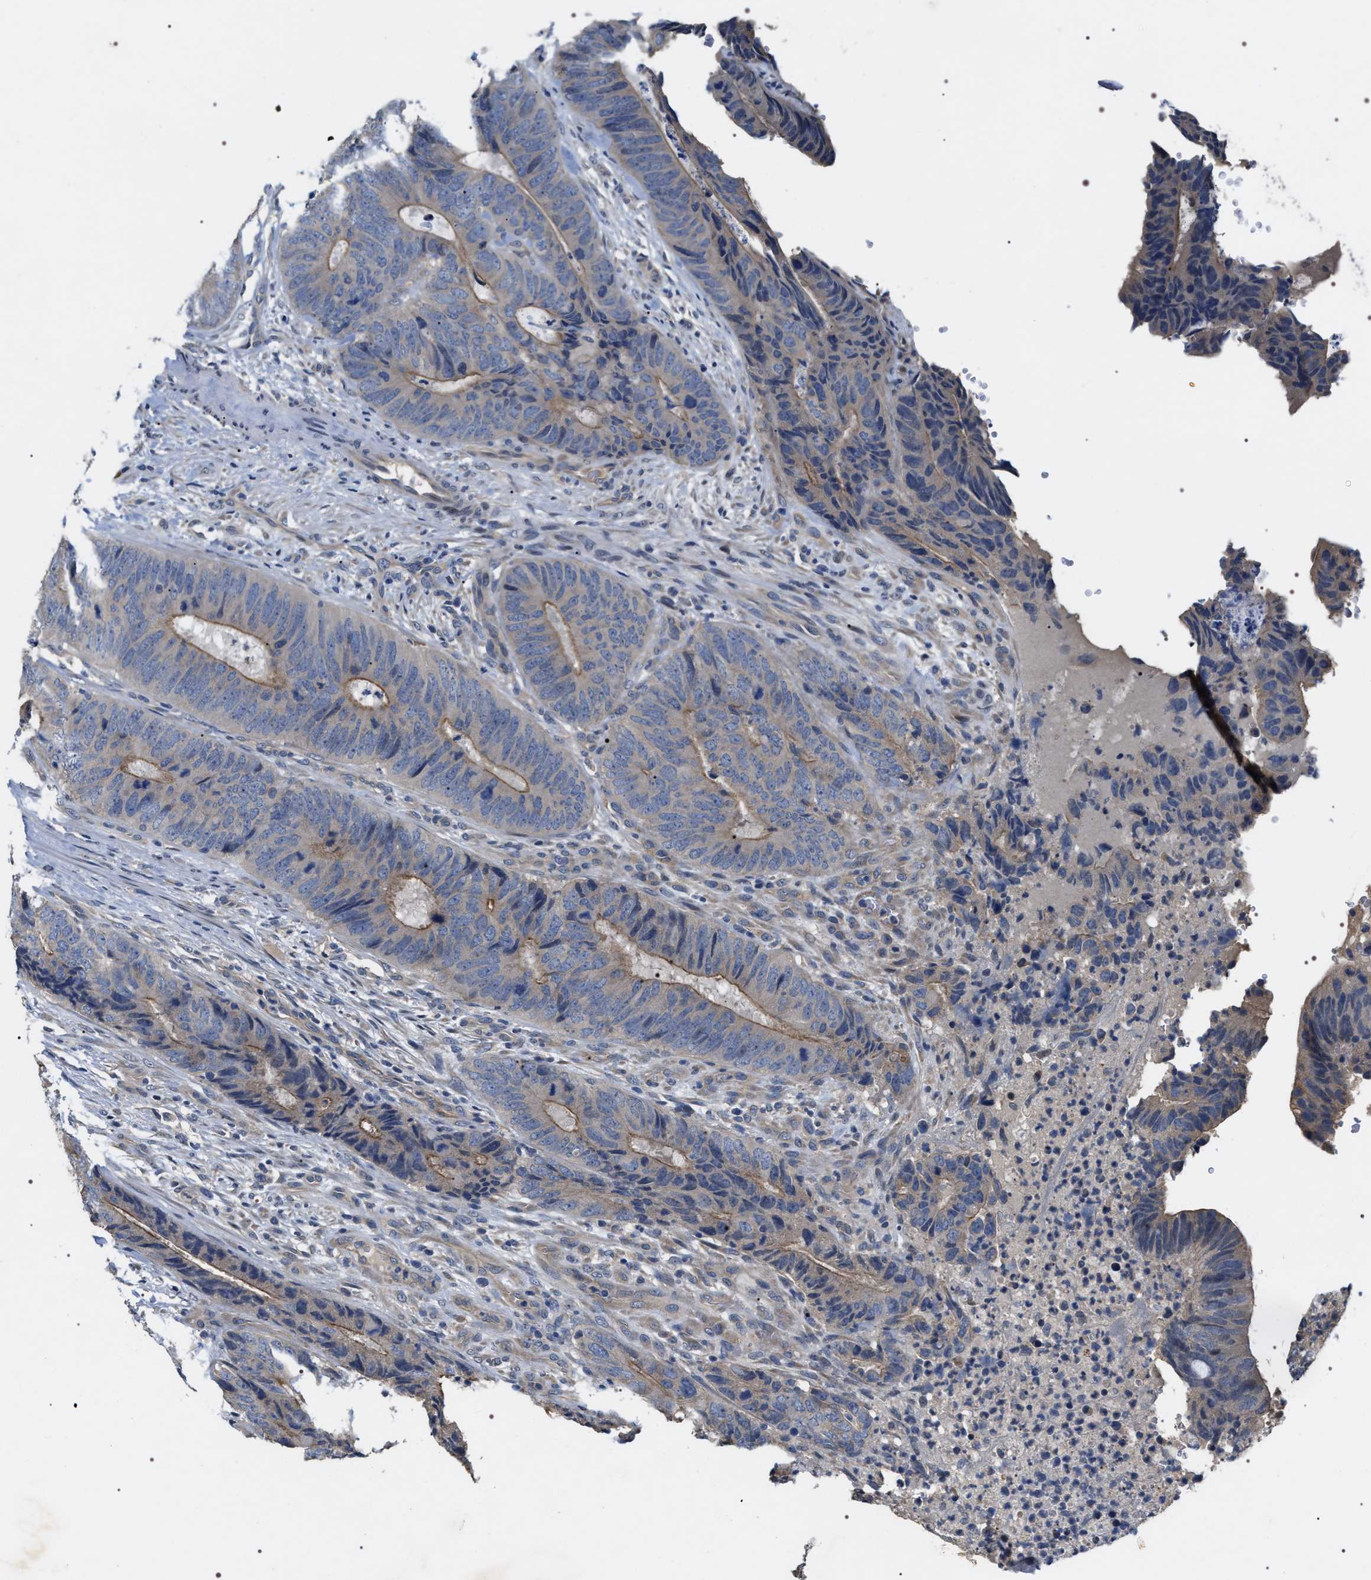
{"staining": {"intensity": "weak", "quantity": "25%-75%", "location": "cytoplasmic/membranous"}, "tissue": "colorectal cancer", "cell_type": "Tumor cells", "image_type": "cancer", "snomed": [{"axis": "morphology", "description": "Adenocarcinoma, NOS"}, {"axis": "topography", "description": "Colon"}], "caption": "Weak cytoplasmic/membranous positivity for a protein is appreciated in about 25%-75% of tumor cells of colorectal cancer using immunohistochemistry.", "gene": "IFT81", "patient": {"sex": "male", "age": 56}}